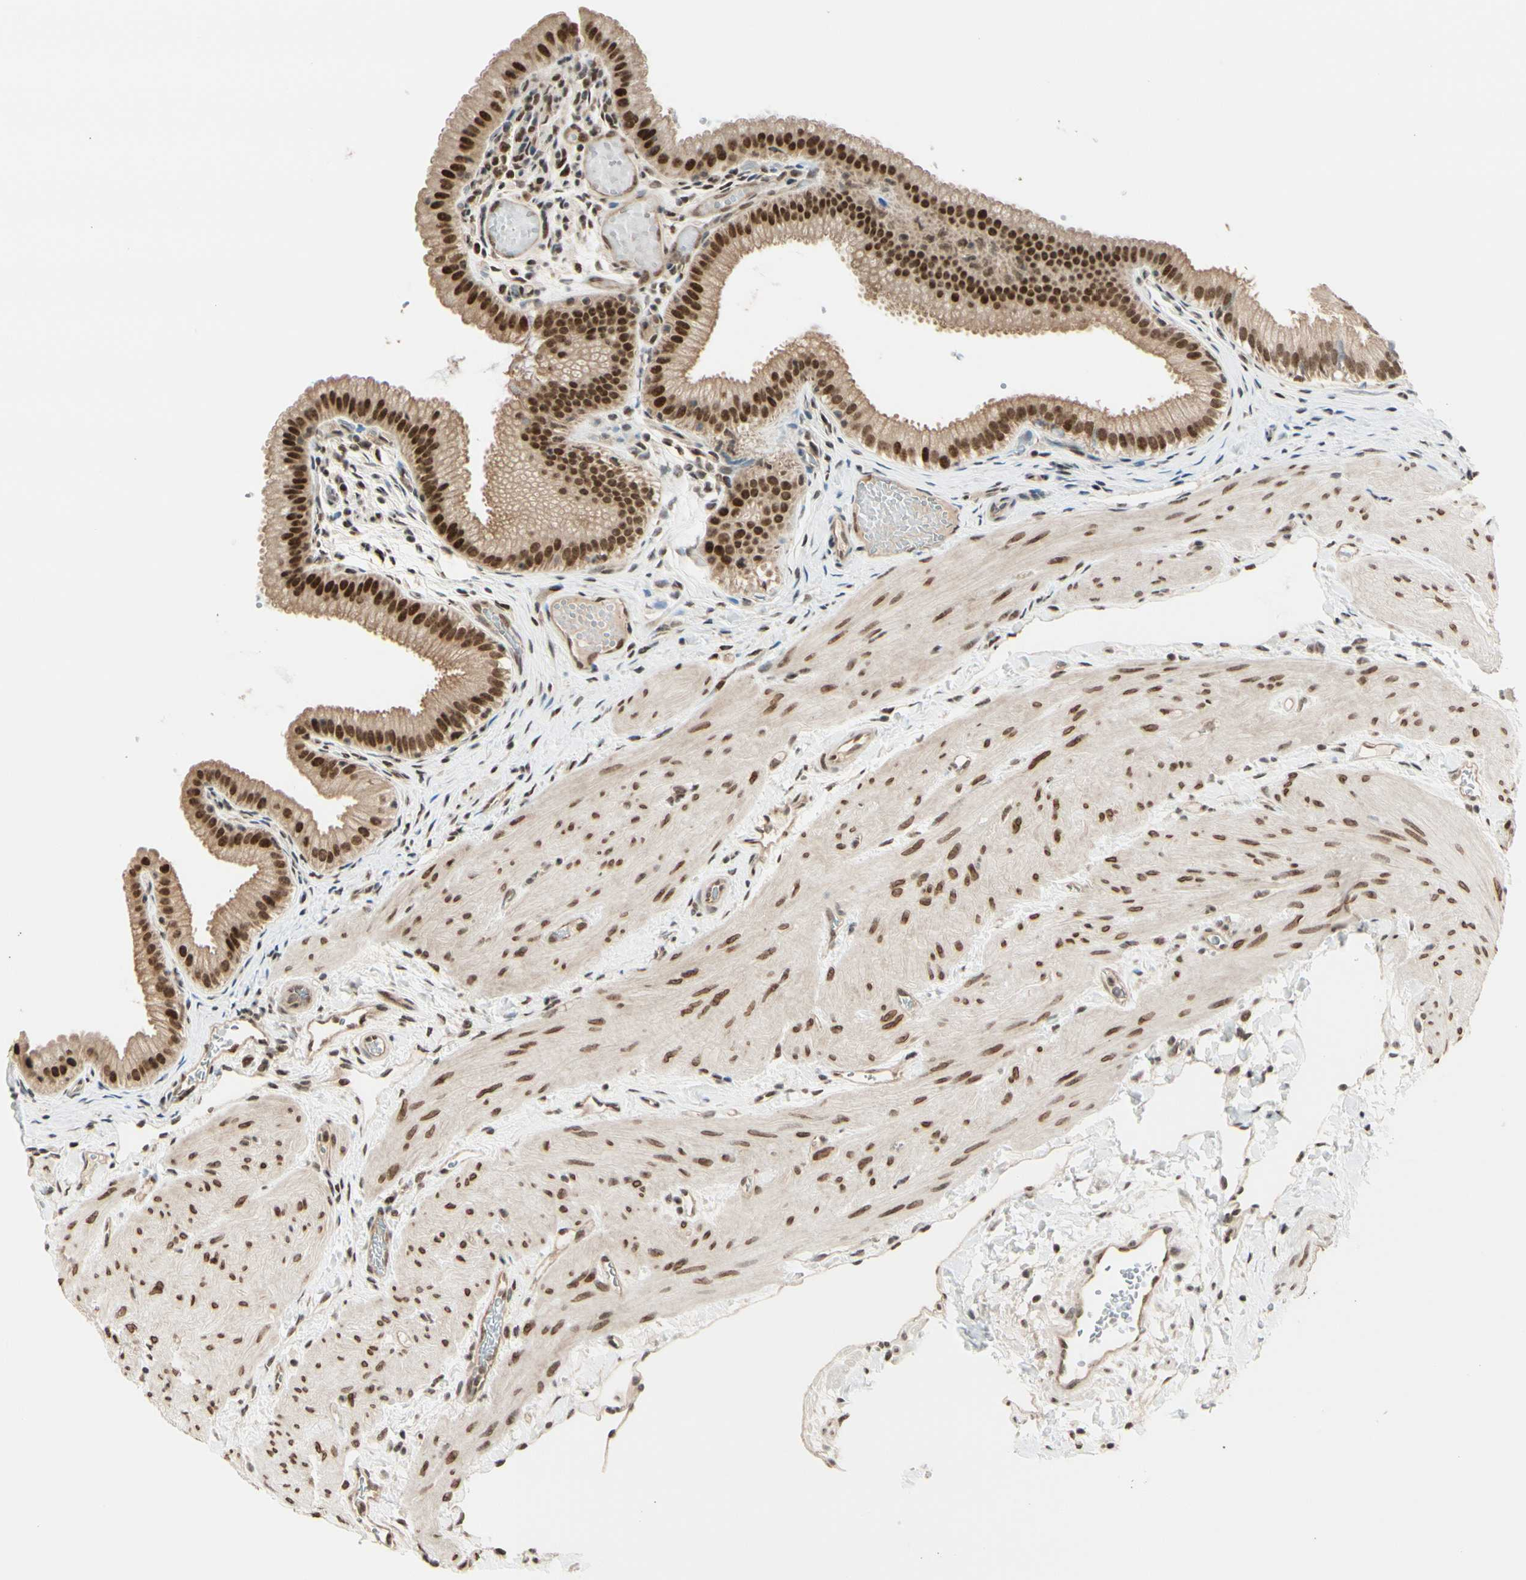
{"staining": {"intensity": "strong", "quantity": ">75%", "location": "cytoplasmic/membranous,nuclear"}, "tissue": "gallbladder", "cell_type": "Glandular cells", "image_type": "normal", "snomed": [{"axis": "morphology", "description": "Normal tissue, NOS"}, {"axis": "topography", "description": "Gallbladder"}], "caption": "Immunohistochemistry (DAB) staining of benign gallbladder shows strong cytoplasmic/membranous,nuclear protein positivity in about >75% of glandular cells.", "gene": "SUFU", "patient": {"sex": "female", "age": 26}}